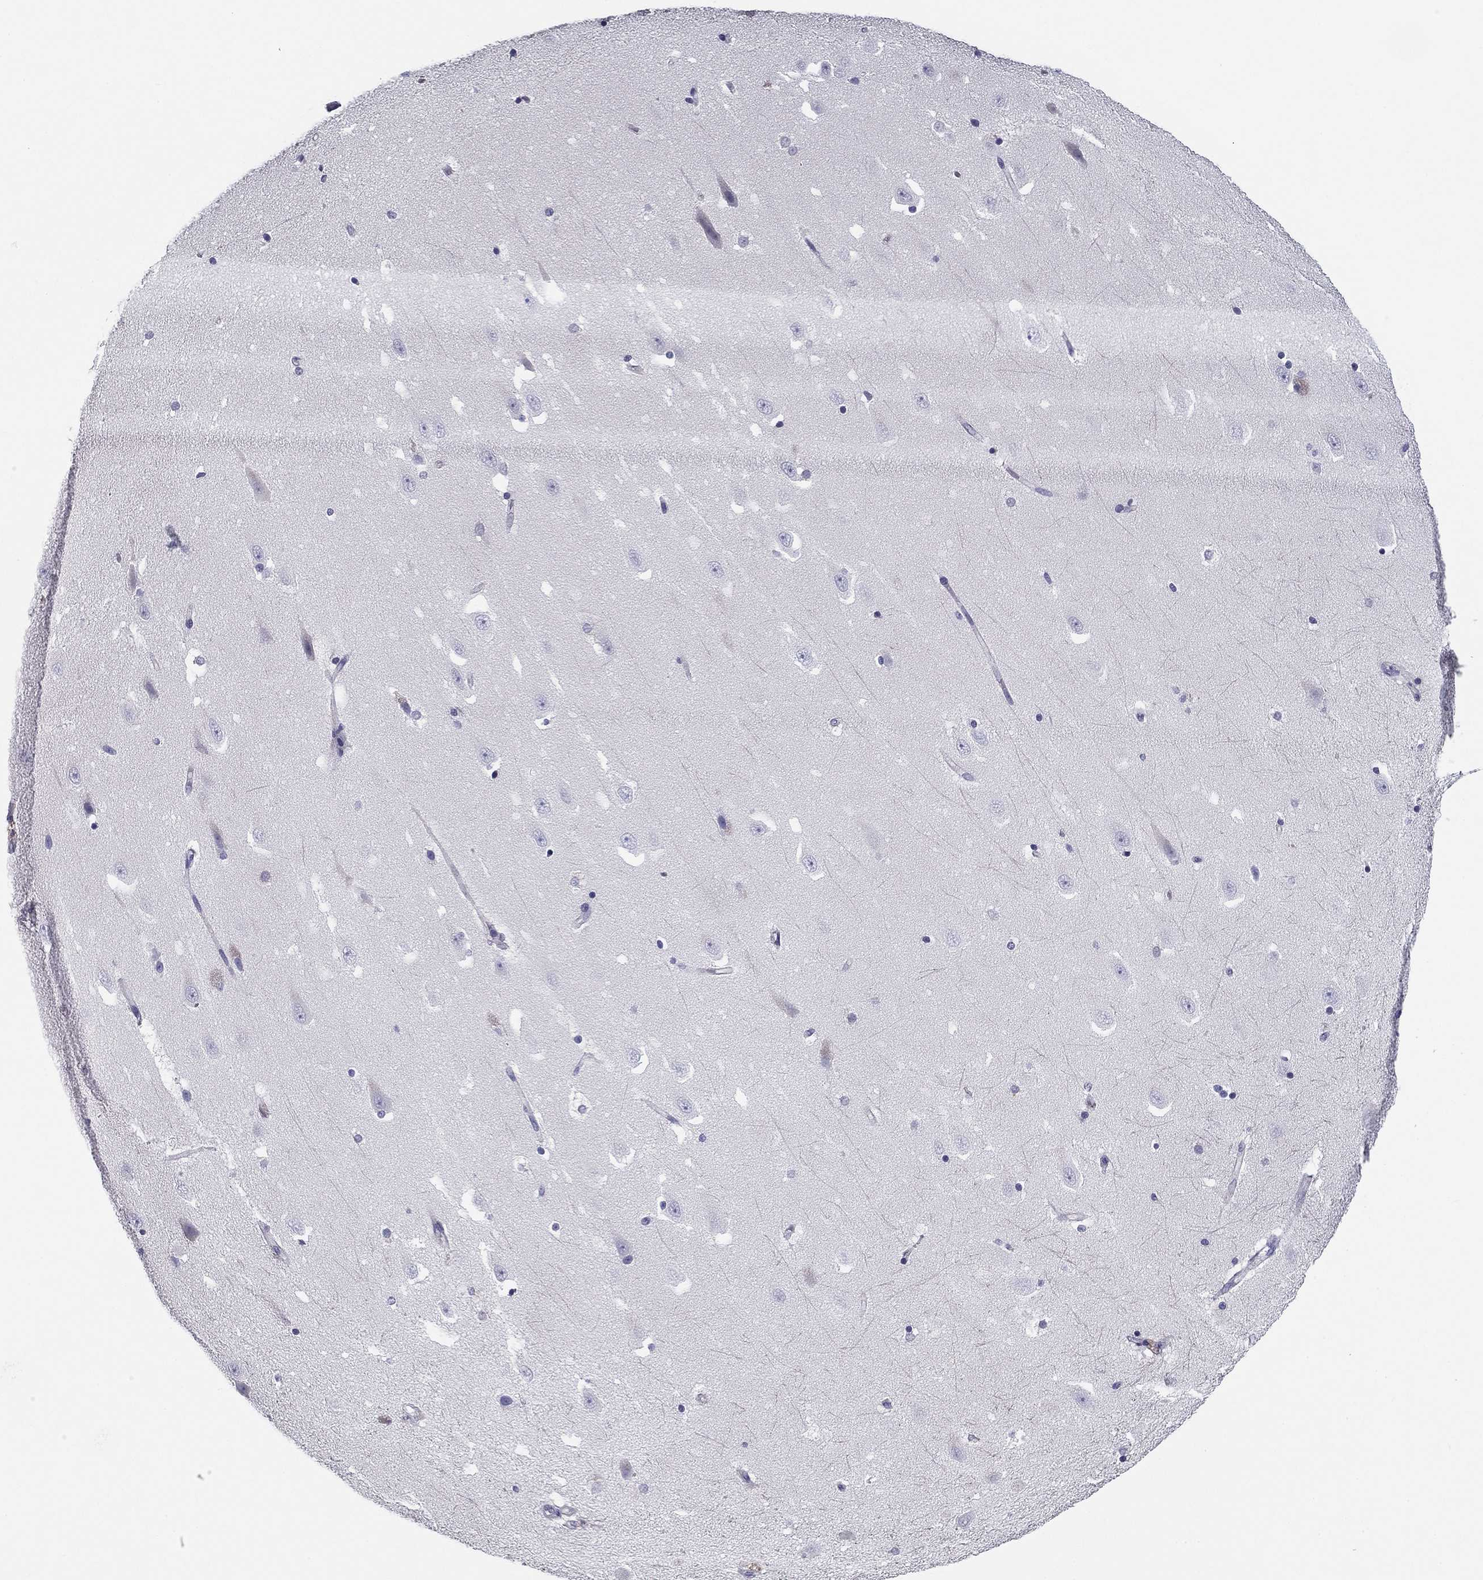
{"staining": {"intensity": "negative", "quantity": "none", "location": "none"}, "tissue": "hippocampus", "cell_type": "Glial cells", "image_type": "normal", "snomed": [{"axis": "morphology", "description": "Normal tissue, NOS"}, {"axis": "topography", "description": "Hippocampus"}], "caption": "Immunohistochemical staining of normal human hippocampus exhibits no significant expression in glial cells. (Stains: DAB (3,3'-diaminobenzidine) immunohistochemistry with hematoxylin counter stain, Microscopy: brightfield microscopy at high magnification).", "gene": "FLNC", "patient": {"sex": "male", "age": 49}}